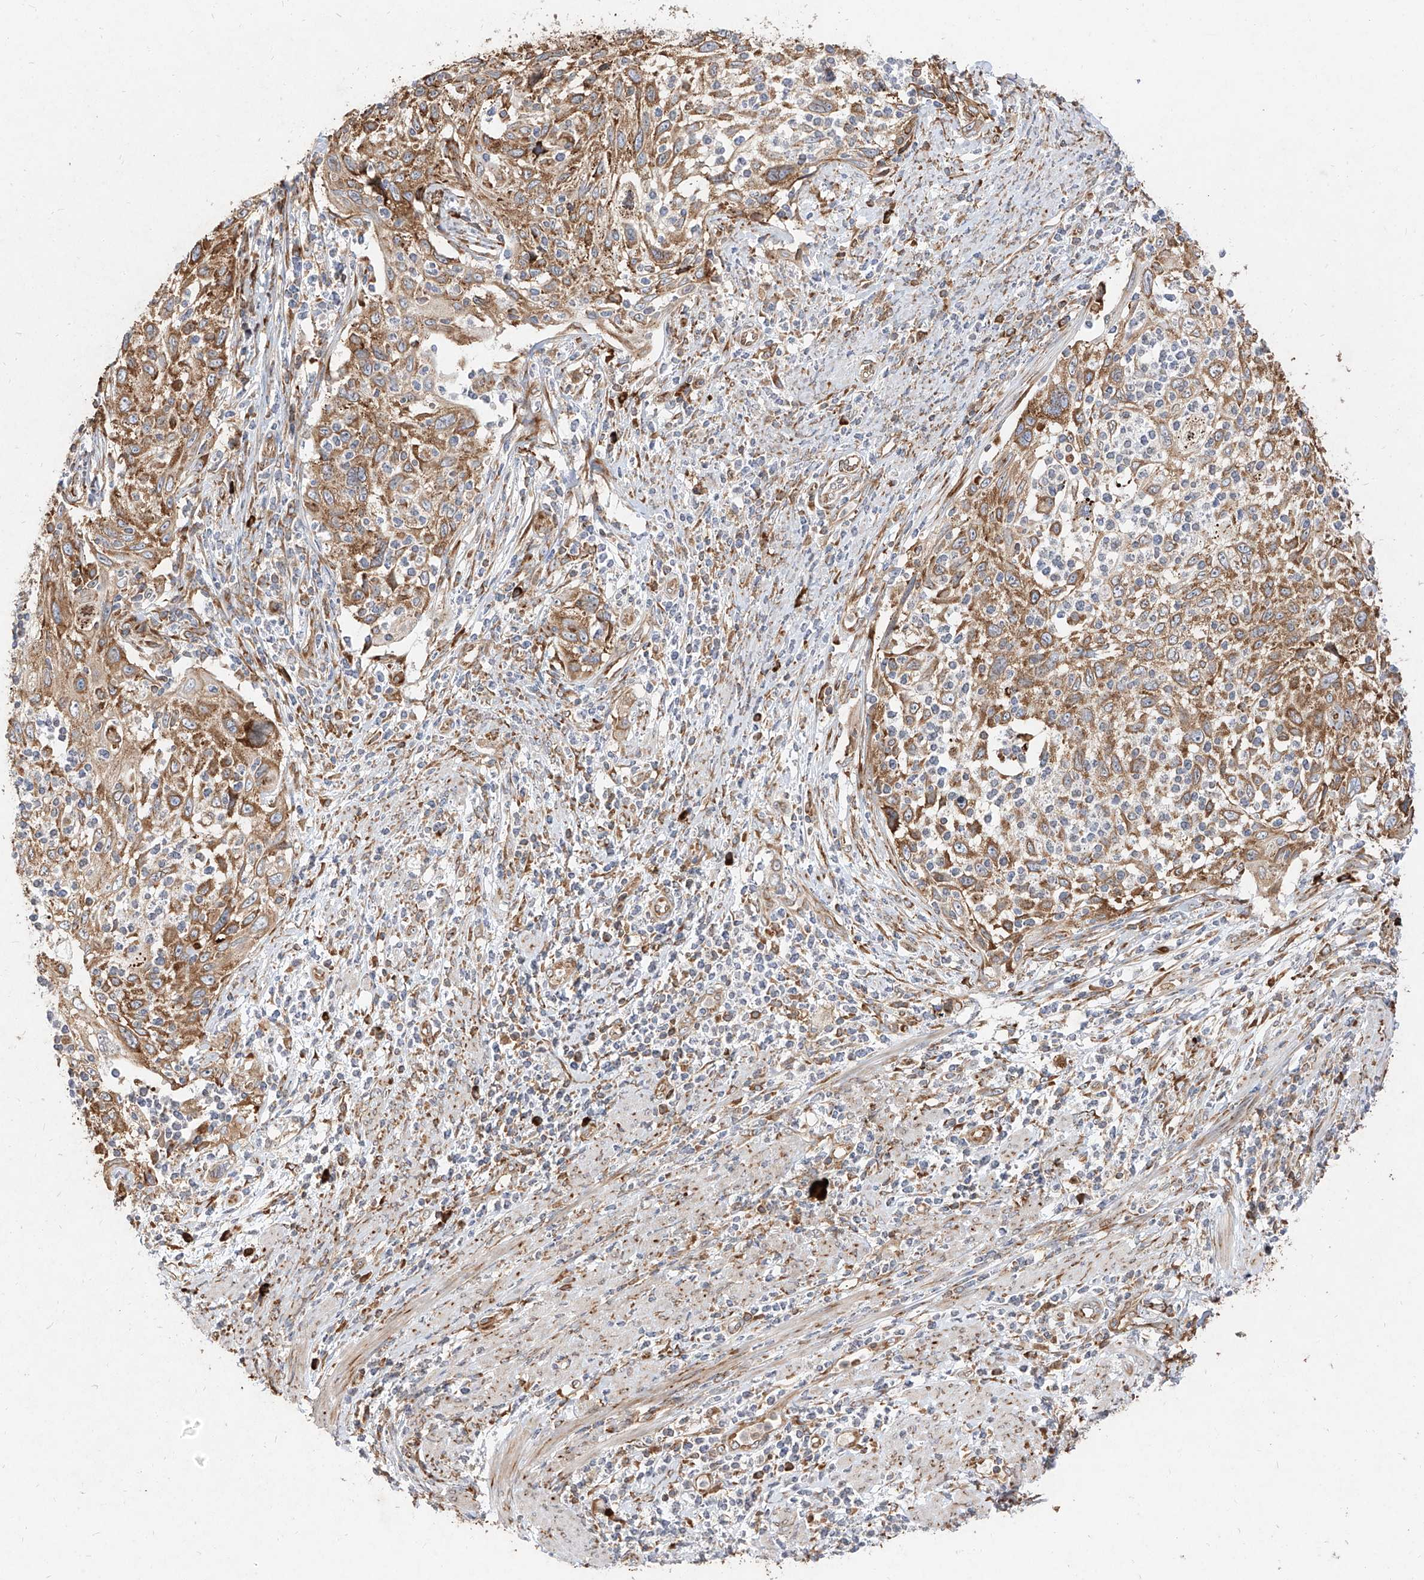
{"staining": {"intensity": "moderate", "quantity": ">75%", "location": "cytoplasmic/membranous"}, "tissue": "cervical cancer", "cell_type": "Tumor cells", "image_type": "cancer", "snomed": [{"axis": "morphology", "description": "Squamous cell carcinoma, NOS"}, {"axis": "topography", "description": "Cervix"}], "caption": "Squamous cell carcinoma (cervical) stained with a brown dye reveals moderate cytoplasmic/membranous positive expression in approximately >75% of tumor cells.", "gene": "RPS25", "patient": {"sex": "female", "age": 70}}